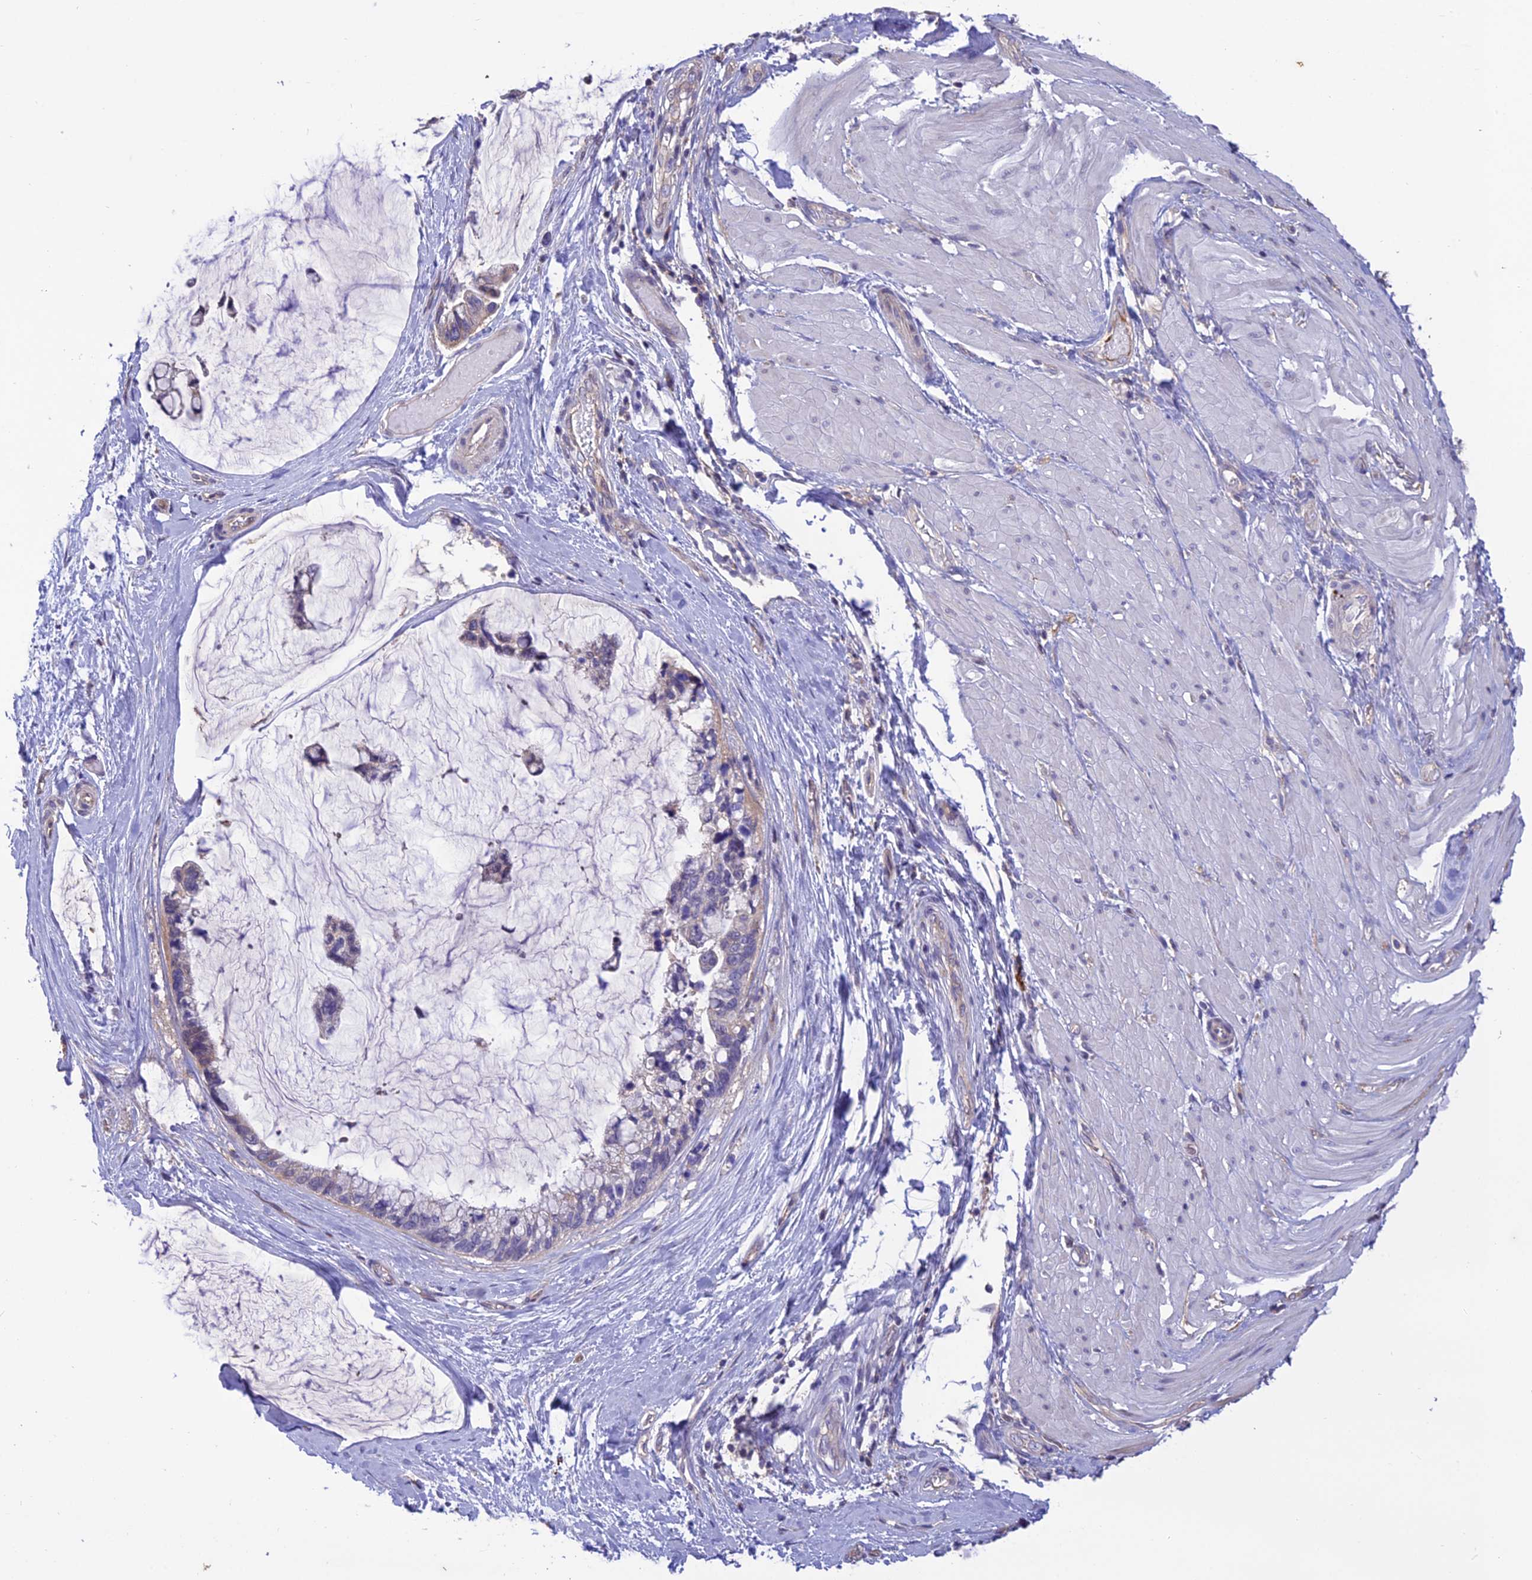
{"staining": {"intensity": "negative", "quantity": "none", "location": "none"}, "tissue": "ovarian cancer", "cell_type": "Tumor cells", "image_type": "cancer", "snomed": [{"axis": "morphology", "description": "Cystadenocarcinoma, mucinous, NOS"}, {"axis": "topography", "description": "Ovary"}], "caption": "An immunohistochemistry (IHC) image of ovarian cancer is shown. There is no staining in tumor cells of ovarian cancer.", "gene": "MIOS", "patient": {"sex": "female", "age": 39}}